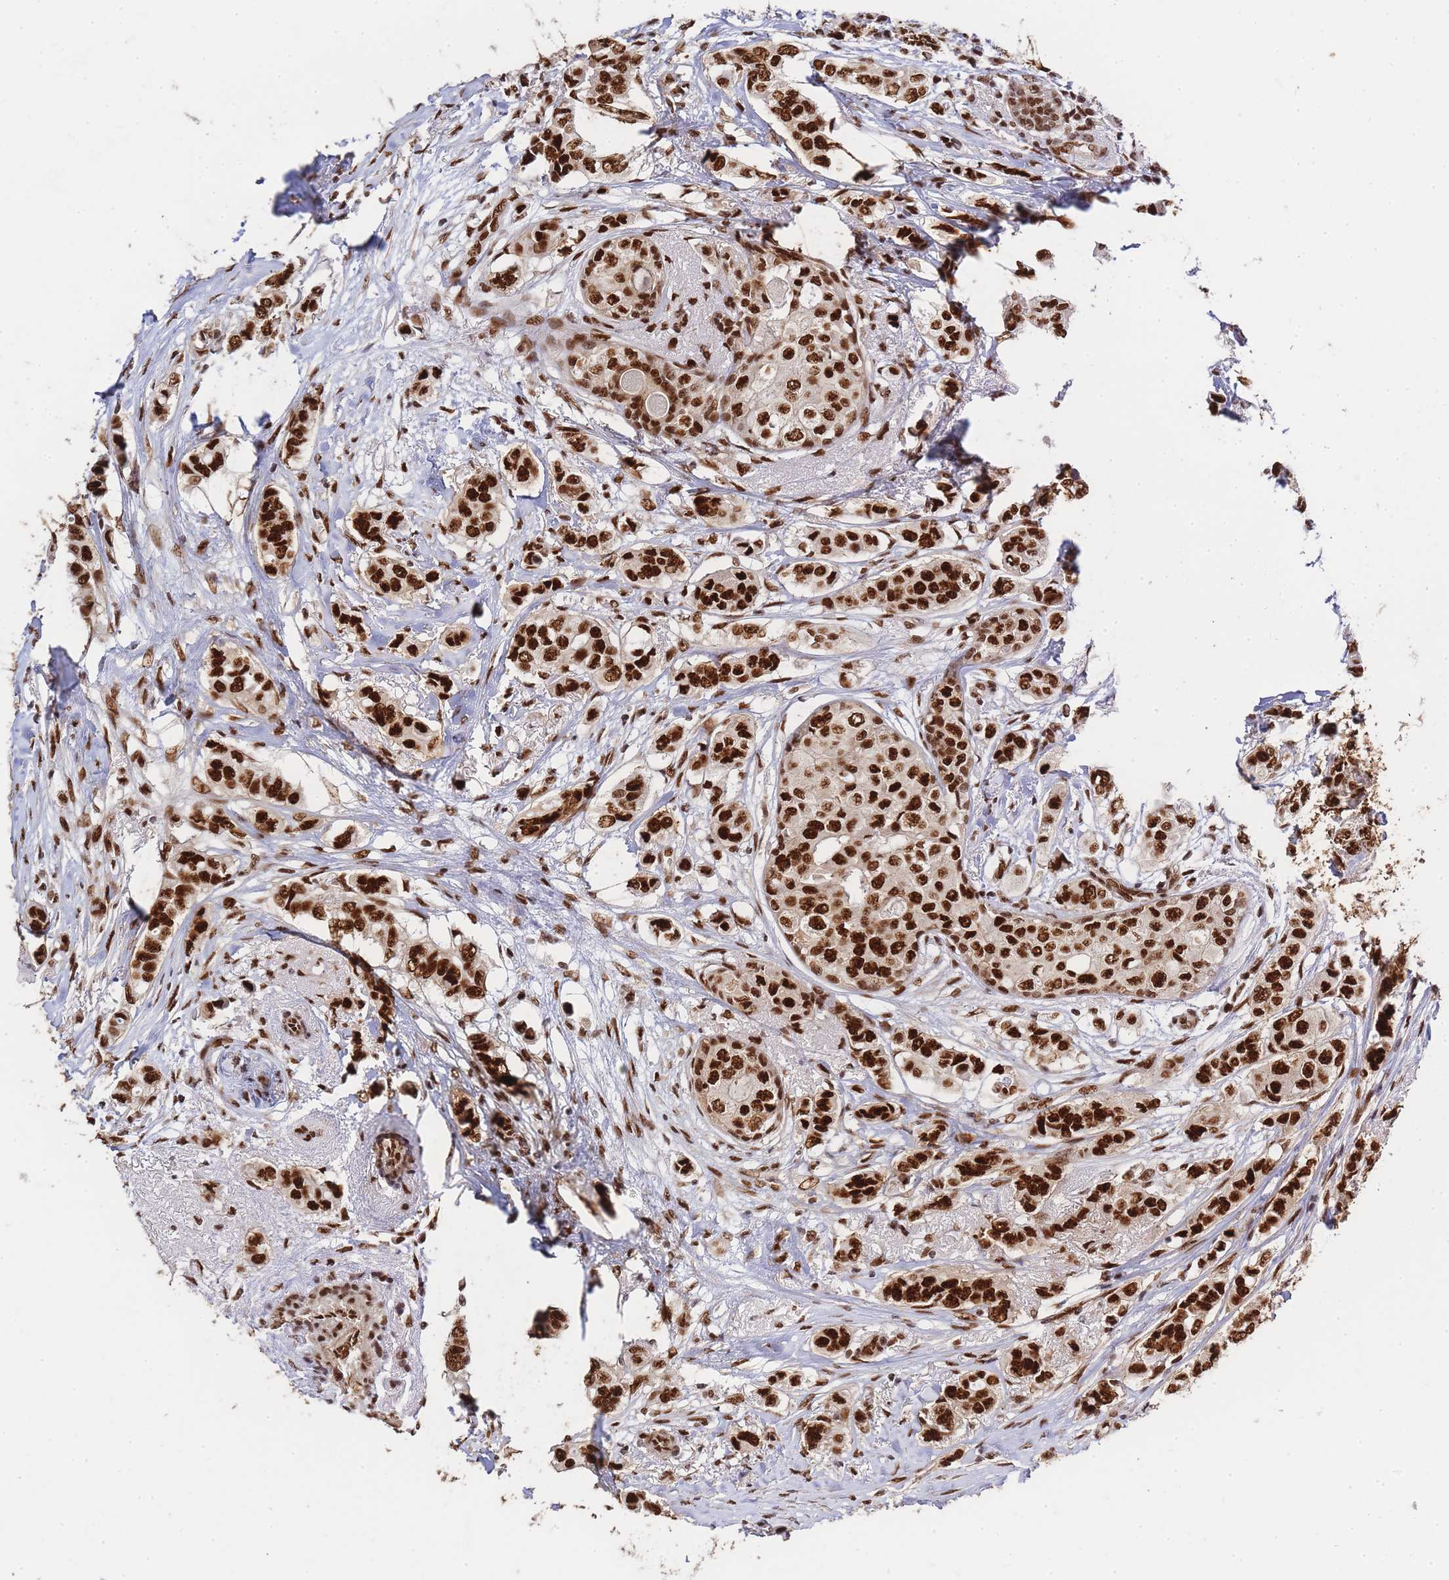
{"staining": {"intensity": "strong", "quantity": ">75%", "location": "nuclear"}, "tissue": "breast cancer", "cell_type": "Tumor cells", "image_type": "cancer", "snomed": [{"axis": "morphology", "description": "Lobular carcinoma"}, {"axis": "topography", "description": "Breast"}], "caption": "Breast cancer (lobular carcinoma) tissue demonstrates strong nuclear expression in approximately >75% of tumor cells, visualized by immunohistochemistry. (DAB IHC with brightfield microscopy, high magnification).", "gene": "PRKDC", "patient": {"sex": "female", "age": 51}}